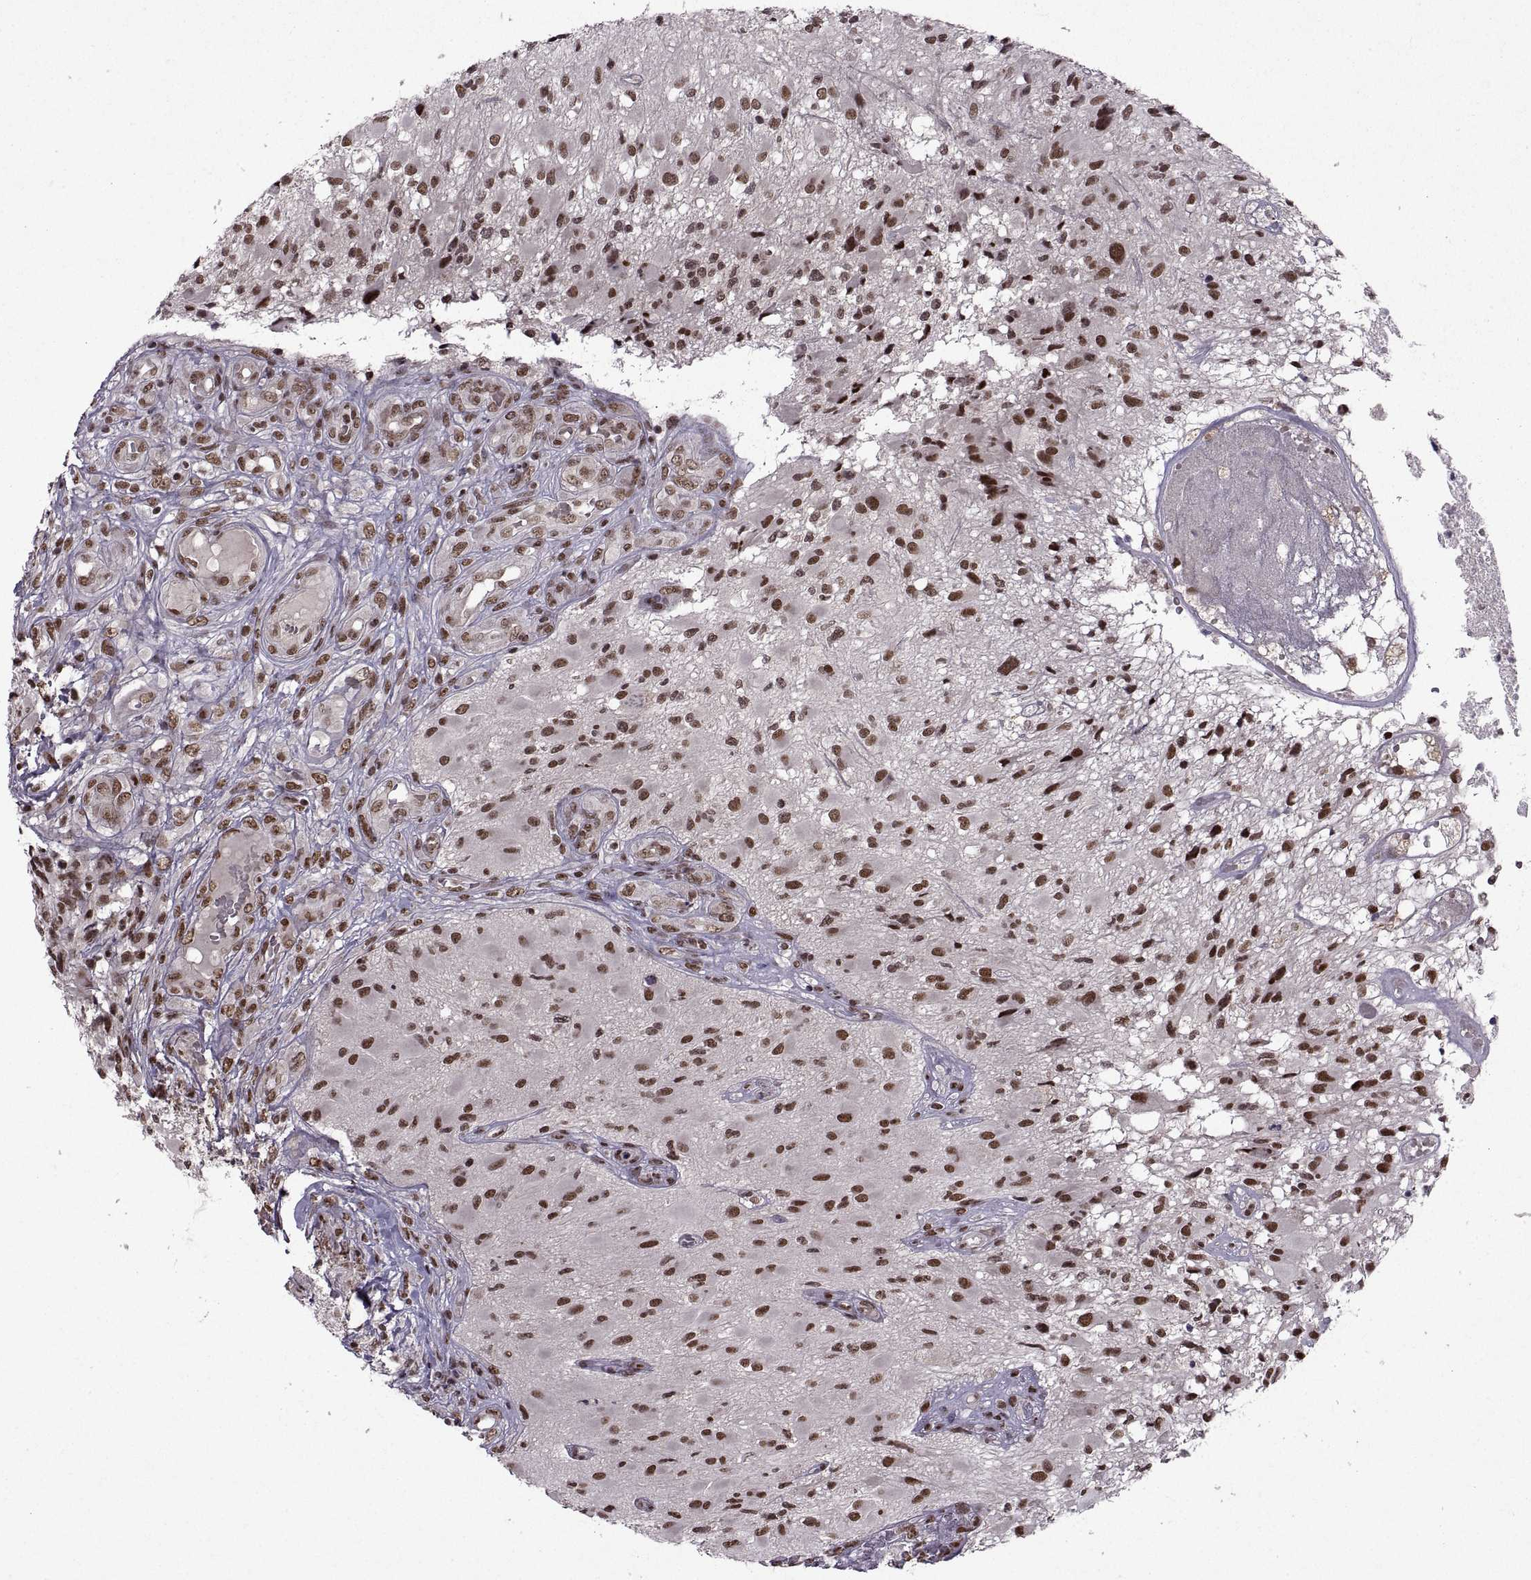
{"staining": {"intensity": "strong", "quantity": ">75%", "location": "nuclear"}, "tissue": "glioma", "cell_type": "Tumor cells", "image_type": "cancer", "snomed": [{"axis": "morphology", "description": "Glioma, malignant, High grade"}, {"axis": "topography", "description": "Brain"}], "caption": "High-power microscopy captured an immunohistochemistry (IHC) image of glioma, revealing strong nuclear staining in about >75% of tumor cells. (IHC, brightfield microscopy, high magnification).", "gene": "MT1E", "patient": {"sex": "female", "age": 63}}